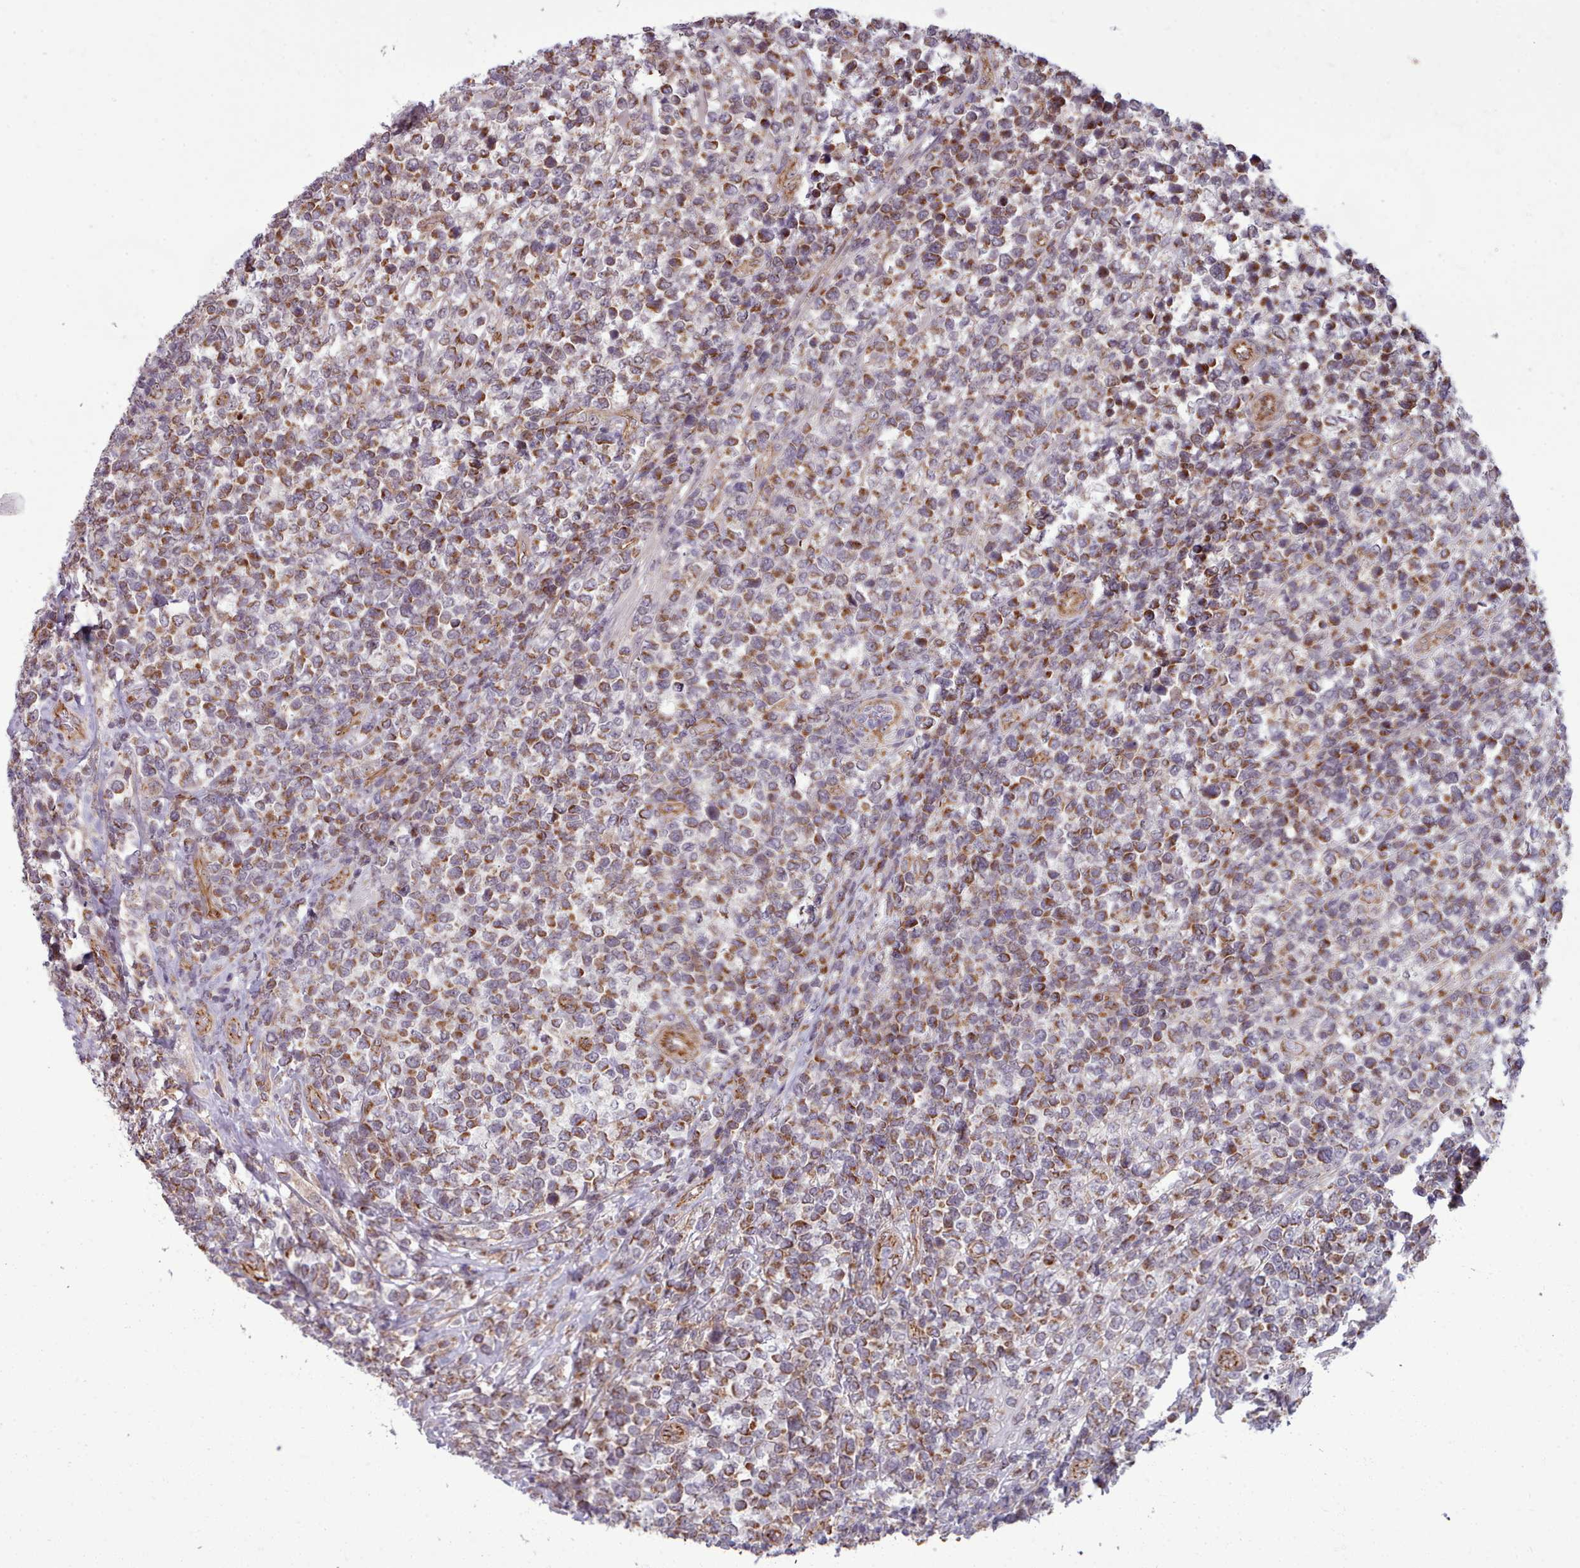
{"staining": {"intensity": "moderate", "quantity": ">75%", "location": "cytoplasmic/membranous"}, "tissue": "lymphoma", "cell_type": "Tumor cells", "image_type": "cancer", "snomed": [{"axis": "morphology", "description": "Malignant lymphoma, non-Hodgkin's type, High grade"}, {"axis": "topography", "description": "Soft tissue"}], "caption": "Tumor cells reveal medium levels of moderate cytoplasmic/membranous expression in about >75% of cells in human lymphoma.", "gene": "MRPL46", "patient": {"sex": "female", "age": 56}}